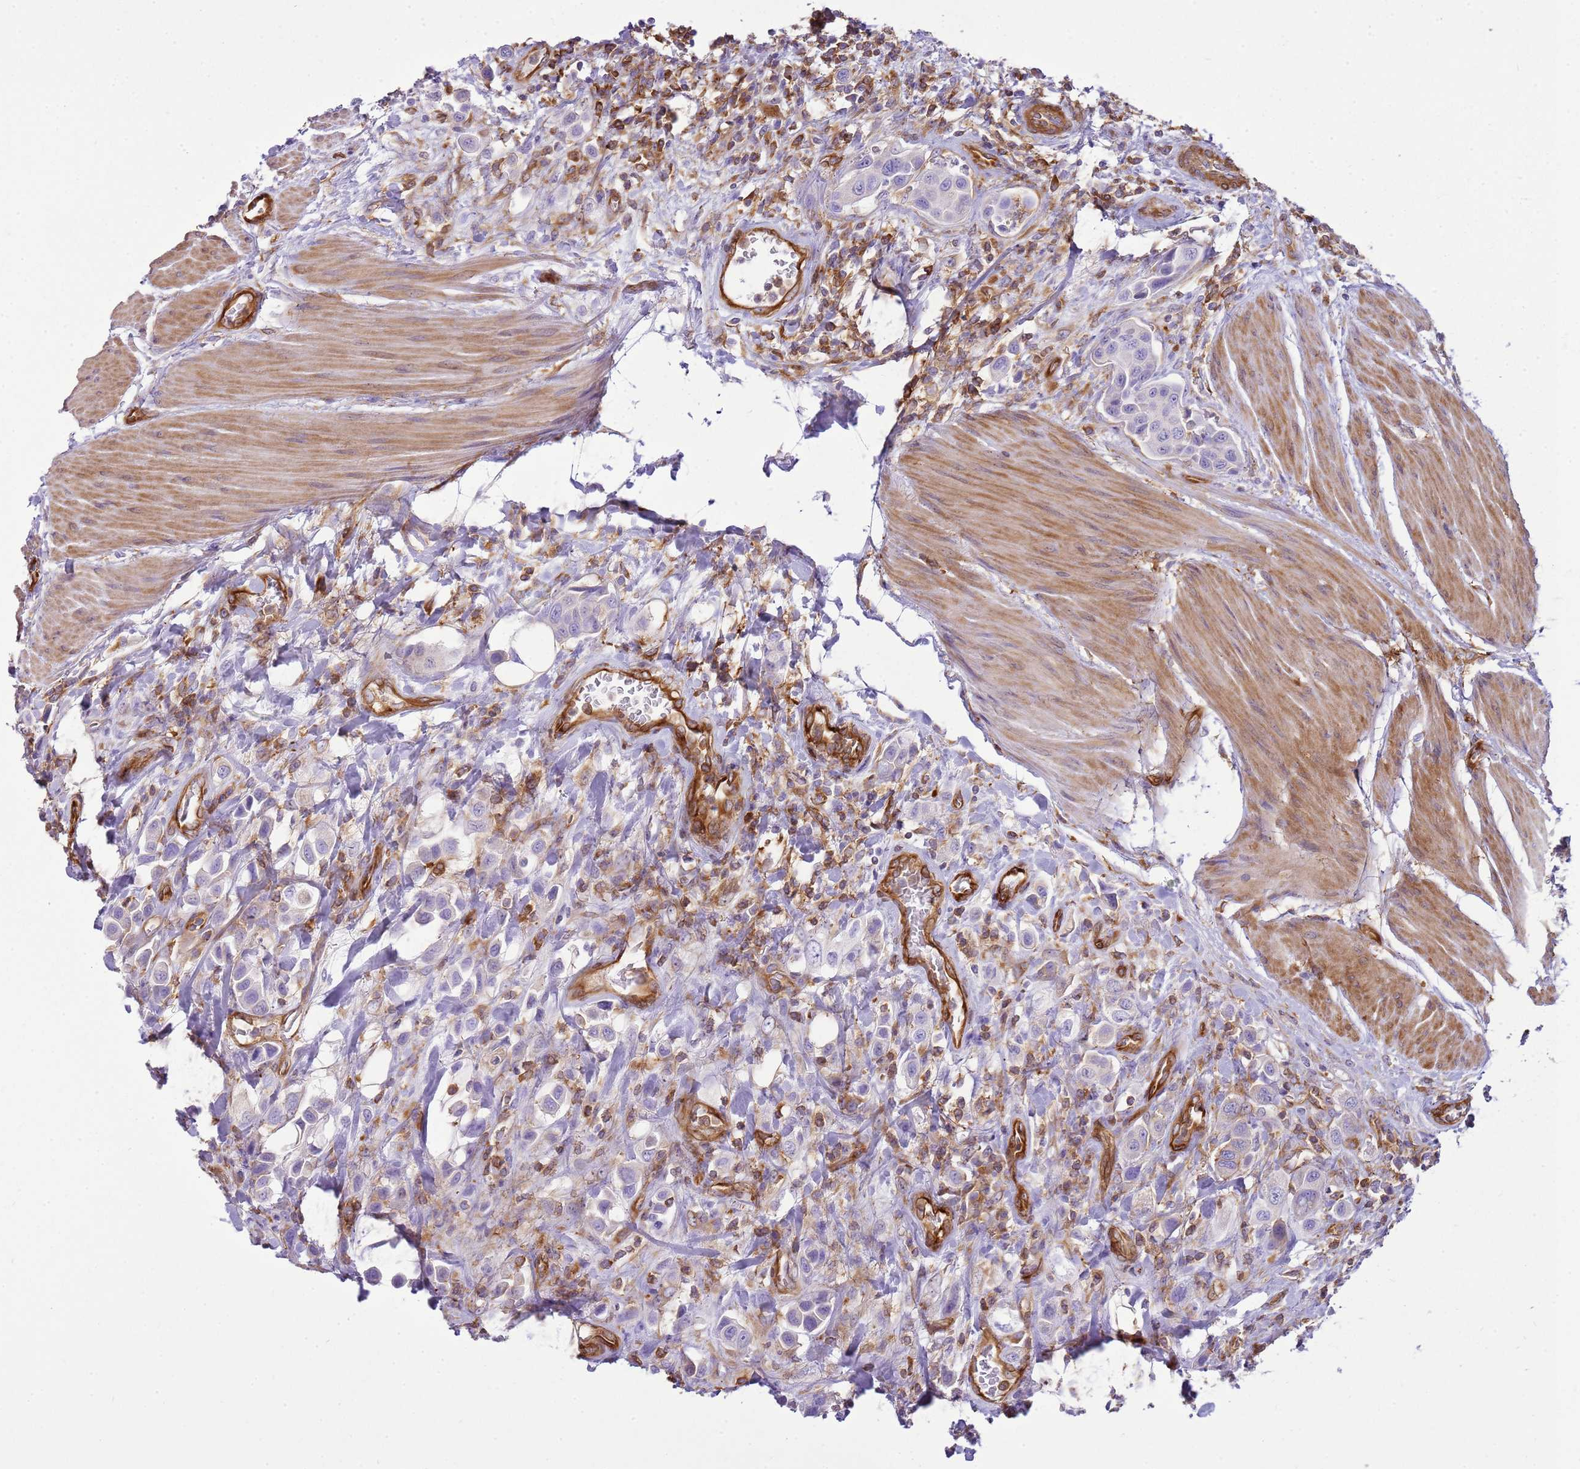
{"staining": {"intensity": "negative", "quantity": "none", "location": "none"}, "tissue": "urothelial cancer", "cell_type": "Tumor cells", "image_type": "cancer", "snomed": [{"axis": "morphology", "description": "Urothelial carcinoma, High grade"}, {"axis": "topography", "description": "Urinary bladder"}], "caption": "High power microscopy image of an immunohistochemistry image of urothelial carcinoma (high-grade), revealing no significant expression in tumor cells.", "gene": "SNX21", "patient": {"sex": "male", "age": 50}}